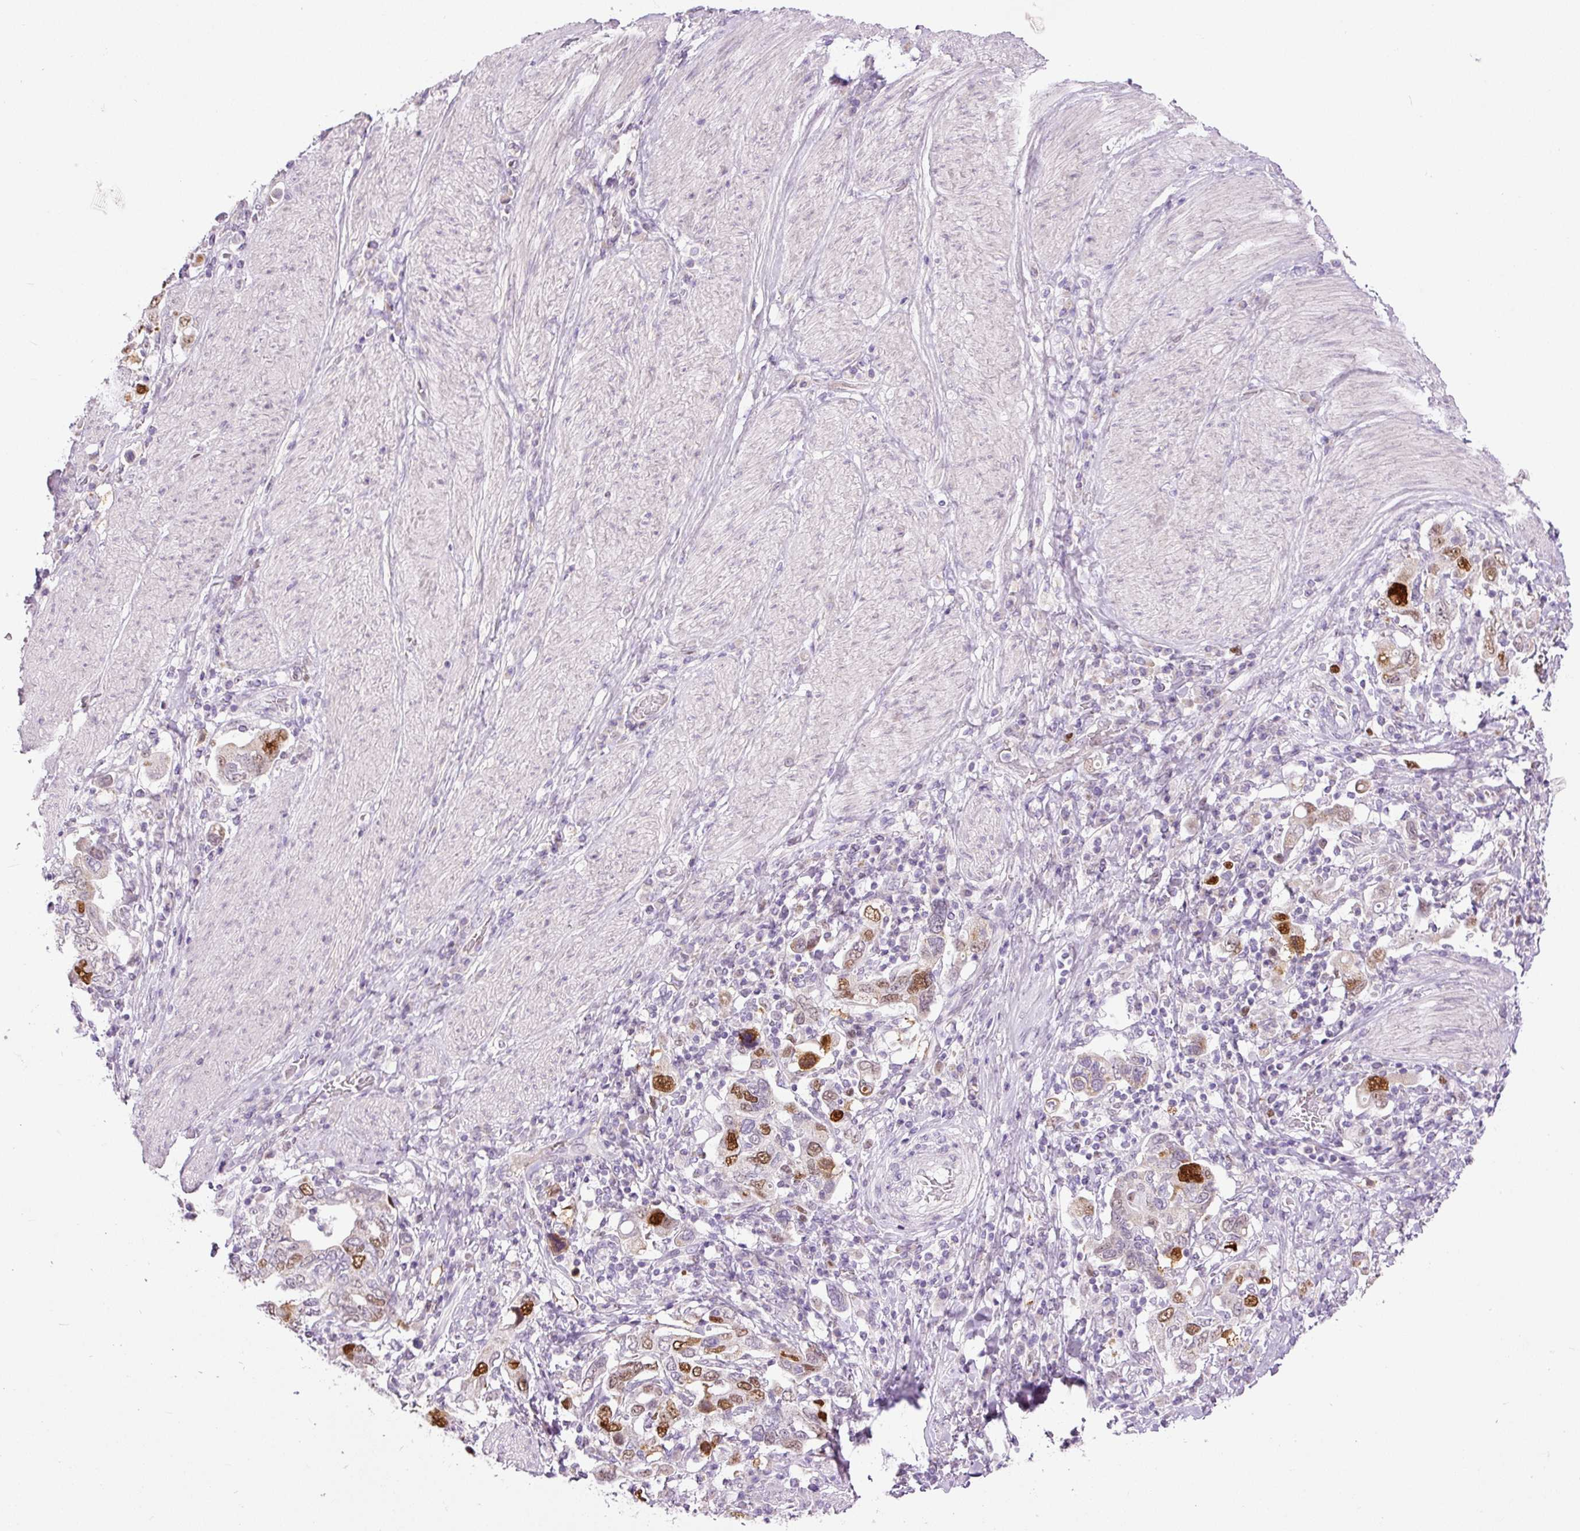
{"staining": {"intensity": "moderate", "quantity": "25%-75%", "location": "nuclear"}, "tissue": "stomach cancer", "cell_type": "Tumor cells", "image_type": "cancer", "snomed": [{"axis": "morphology", "description": "Adenocarcinoma, NOS"}, {"axis": "topography", "description": "Stomach, upper"}, {"axis": "topography", "description": "Stomach"}], "caption": "Tumor cells exhibit medium levels of moderate nuclear positivity in about 25%-75% of cells in adenocarcinoma (stomach).", "gene": "KPNA2", "patient": {"sex": "male", "age": 62}}